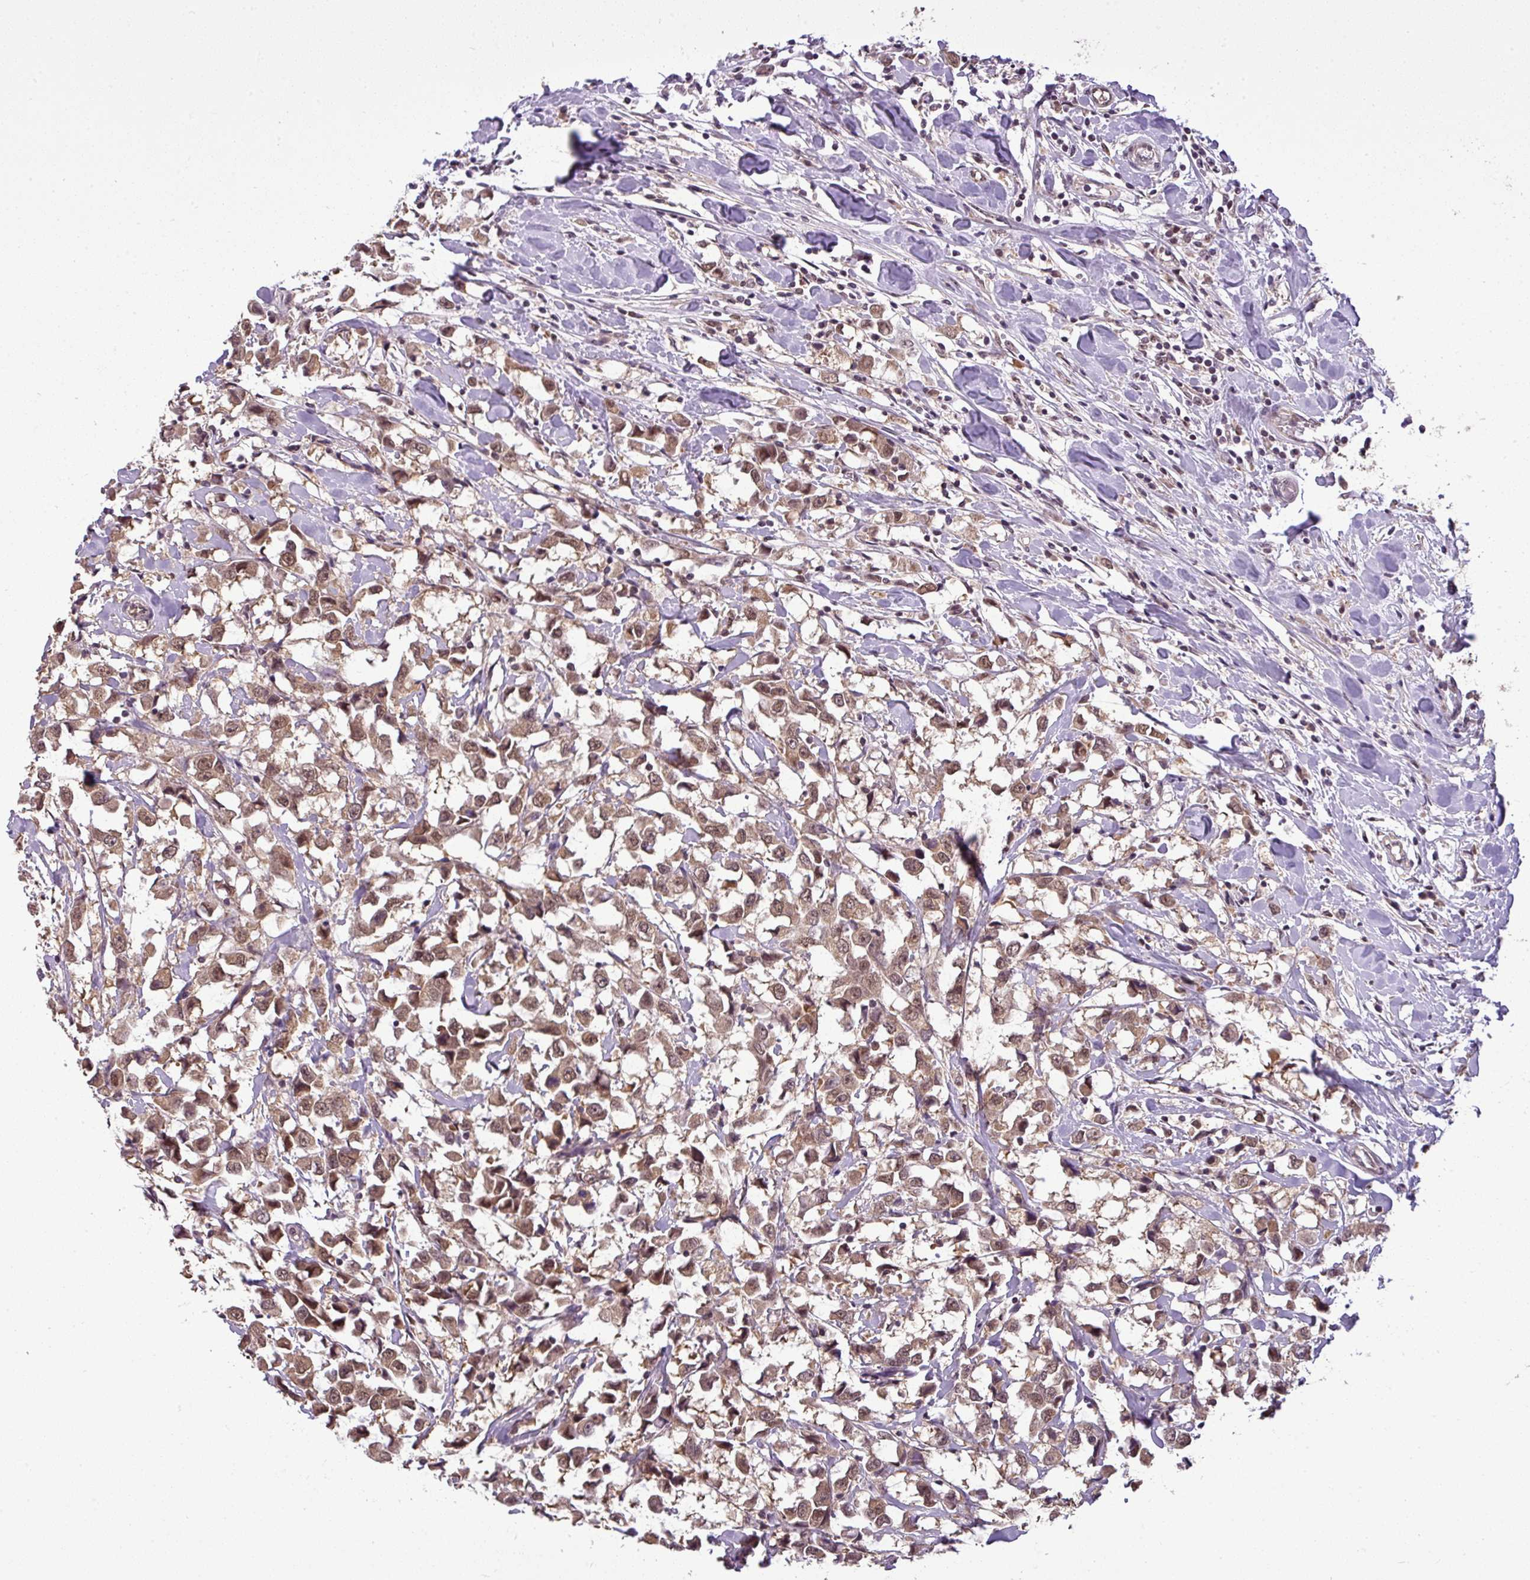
{"staining": {"intensity": "moderate", "quantity": ">75%", "location": "cytoplasmic/membranous,nuclear"}, "tissue": "breast cancer", "cell_type": "Tumor cells", "image_type": "cancer", "snomed": [{"axis": "morphology", "description": "Duct carcinoma"}, {"axis": "topography", "description": "Breast"}], "caption": "About >75% of tumor cells in human breast intraductal carcinoma reveal moderate cytoplasmic/membranous and nuclear protein positivity as visualized by brown immunohistochemical staining.", "gene": "MFHAS1", "patient": {"sex": "female", "age": 61}}